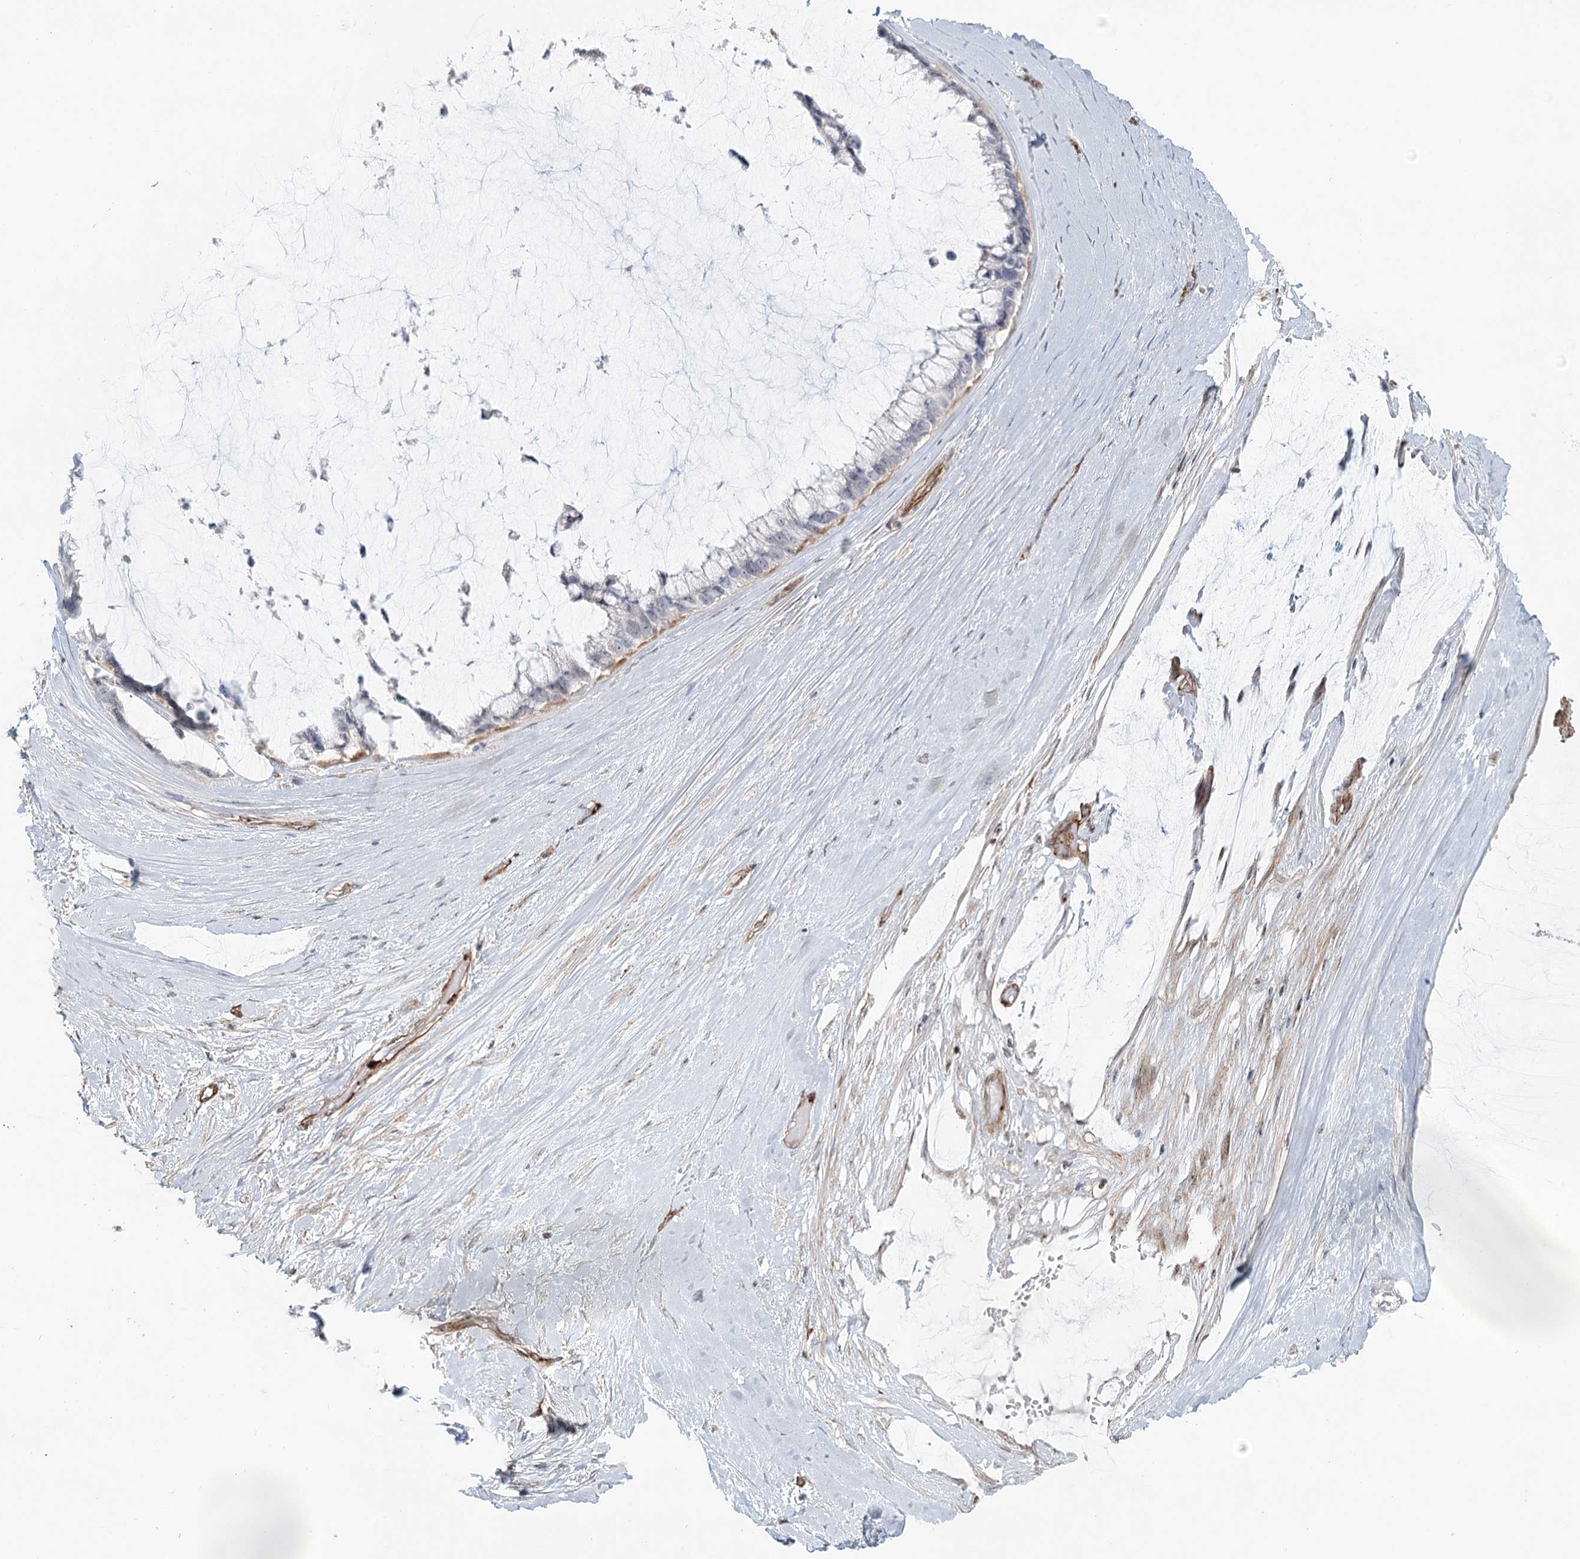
{"staining": {"intensity": "negative", "quantity": "none", "location": "none"}, "tissue": "ovarian cancer", "cell_type": "Tumor cells", "image_type": "cancer", "snomed": [{"axis": "morphology", "description": "Cystadenocarcinoma, mucinous, NOS"}, {"axis": "topography", "description": "Ovary"}], "caption": "The immunohistochemistry (IHC) micrograph has no significant staining in tumor cells of ovarian mucinous cystadenocarcinoma tissue.", "gene": "ZFYVE28", "patient": {"sex": "female", "age": 39}}